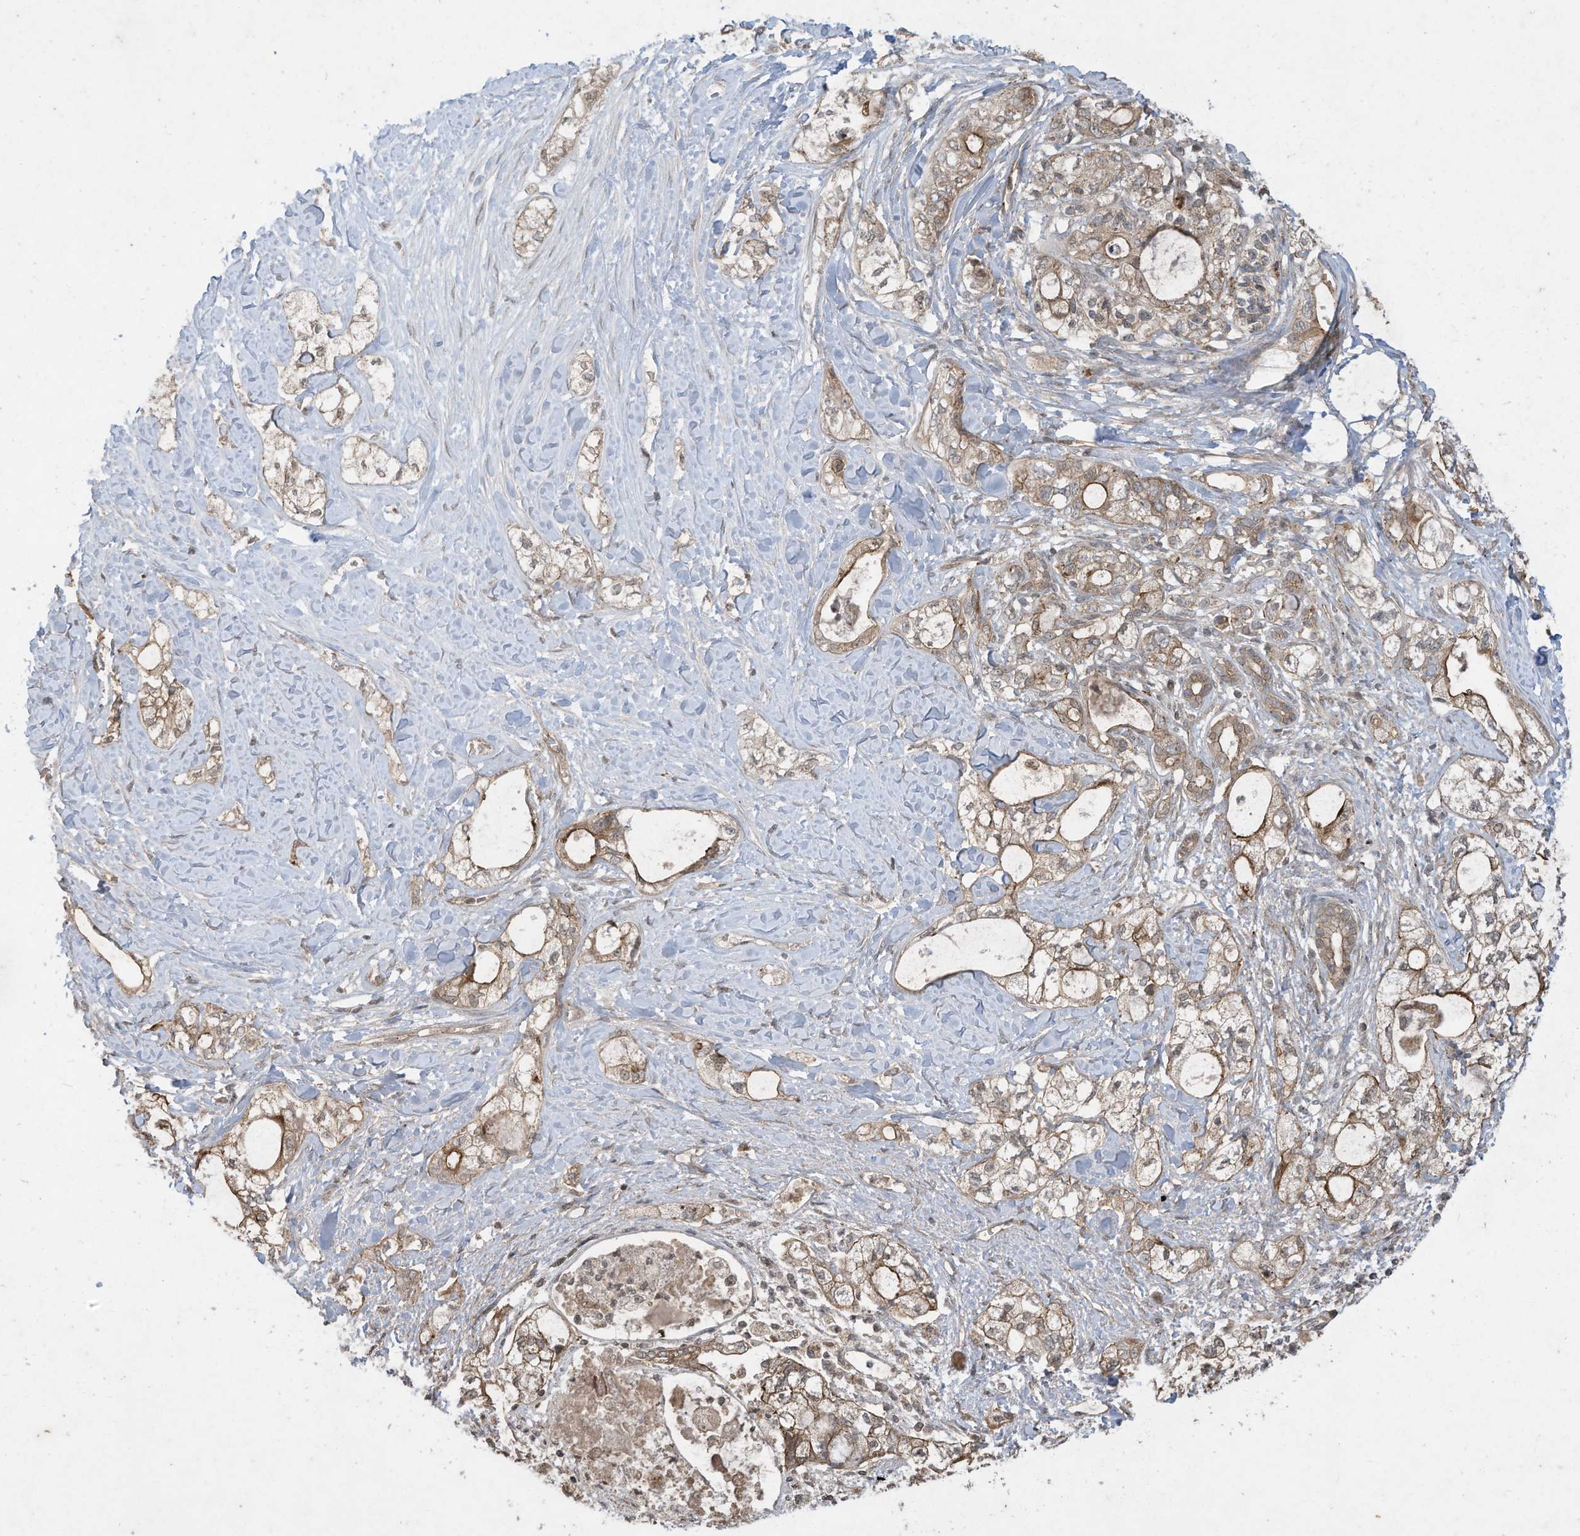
{"staining": {"intensity": "moderate", "quantity": "25%-75%", "location": "cytoplasmic/membranous"}, "tissue": "pancreatic cancer", "cell_type": "Tumor cells", "image_type": "cancer", "snomed": [{"axis": "morphology", "description": "Adenocarcinoma, NOS"}, {"axis": "topography", "description": "Pancreas"}], "caption": "This micrograph exhibits adenocarcinoma (pancreatic) stained with immunohistochemistry (IHC) to label a protein in brown. The cytoplasmic/membranous of tumor cells show moderate positivity for the protein. Nuclei are counter-stained blue.", "gene": "MATN2", "patient": {"sex": "male", "age": 70}}